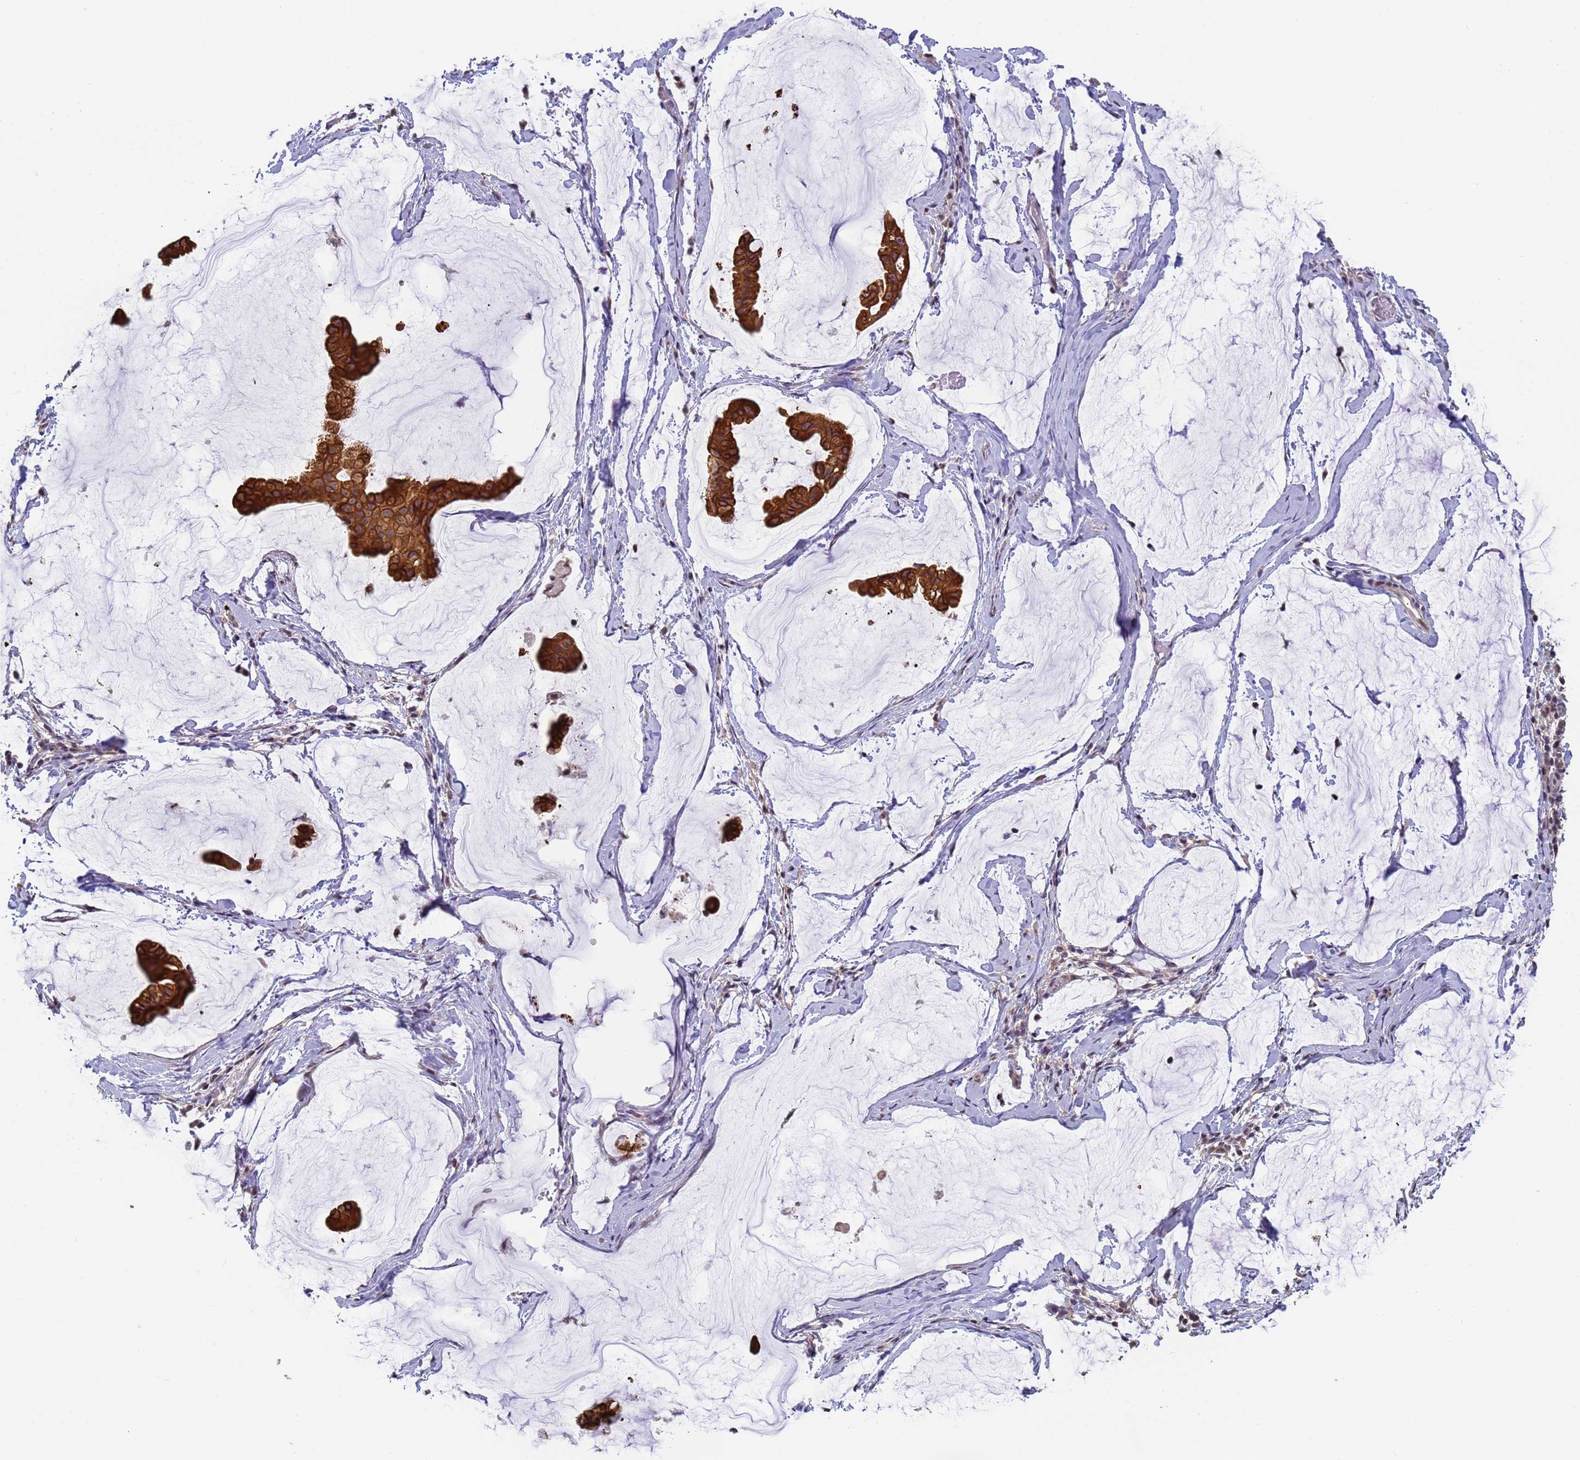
{"staining": {"intensity": "strong", "quantity": ">75%", "location": "cytoplasmic/membranous"}, "tissue": "ovarian cancer", "cell_type": "Tumor cells", "image_type": "cancer", "snomed": [{"axis": "morphology", "description": "Cystadenocarcinoma, mucinous, NOS"}, {"axis": "topography", "description": "Ovary"}], "caption": "High-power microscopy captured an immunohistochemistry image of ovarian mucinous cystadenocarcinoma, revealing strong cytoplasmic/membranous expression in approximately >75% of tumor cells.", "gene": "VWA3A", "patient": {"sex": "female", "age": 73}}